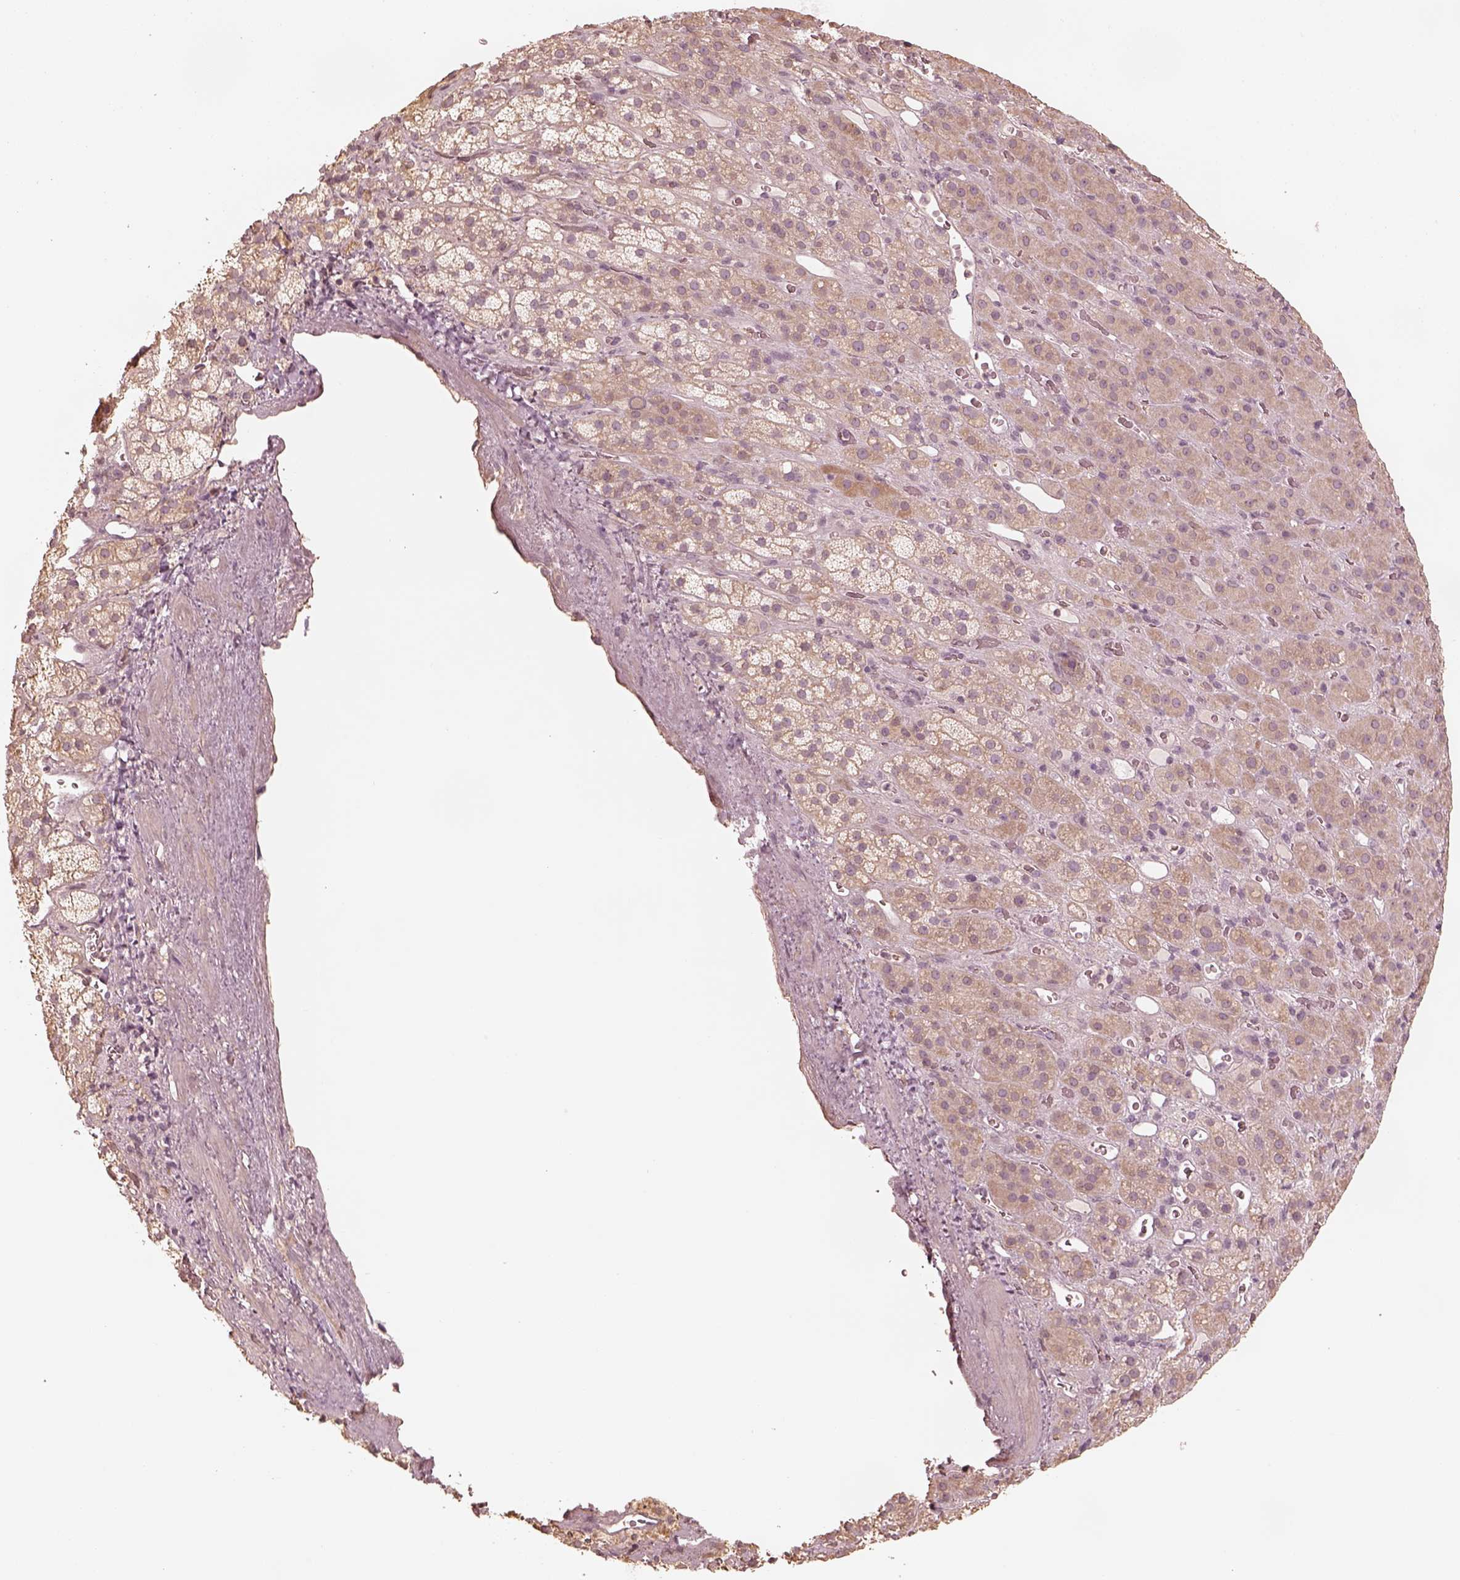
{"staining": {"intensity": "weak", "quantity": ">75%", "location": "cytoplasmic/membranous"}, "tissue": "adrenal gland", "cell_type": "Glandular cells", "image_type": "normal", "snomed": [{"axis": "morphology", "description": "Normal tissue, NOS"}, {"axis": "topography", "description": "Adrenal gland"}], "caption": "Protein expression analysis of unremarkable human adrenal gland reveals weak cytoplasmic/membranous expression in about >75% of glandular cells.", "gene": "KIF5C", "patient": {"sex": "male", "age": 57}}